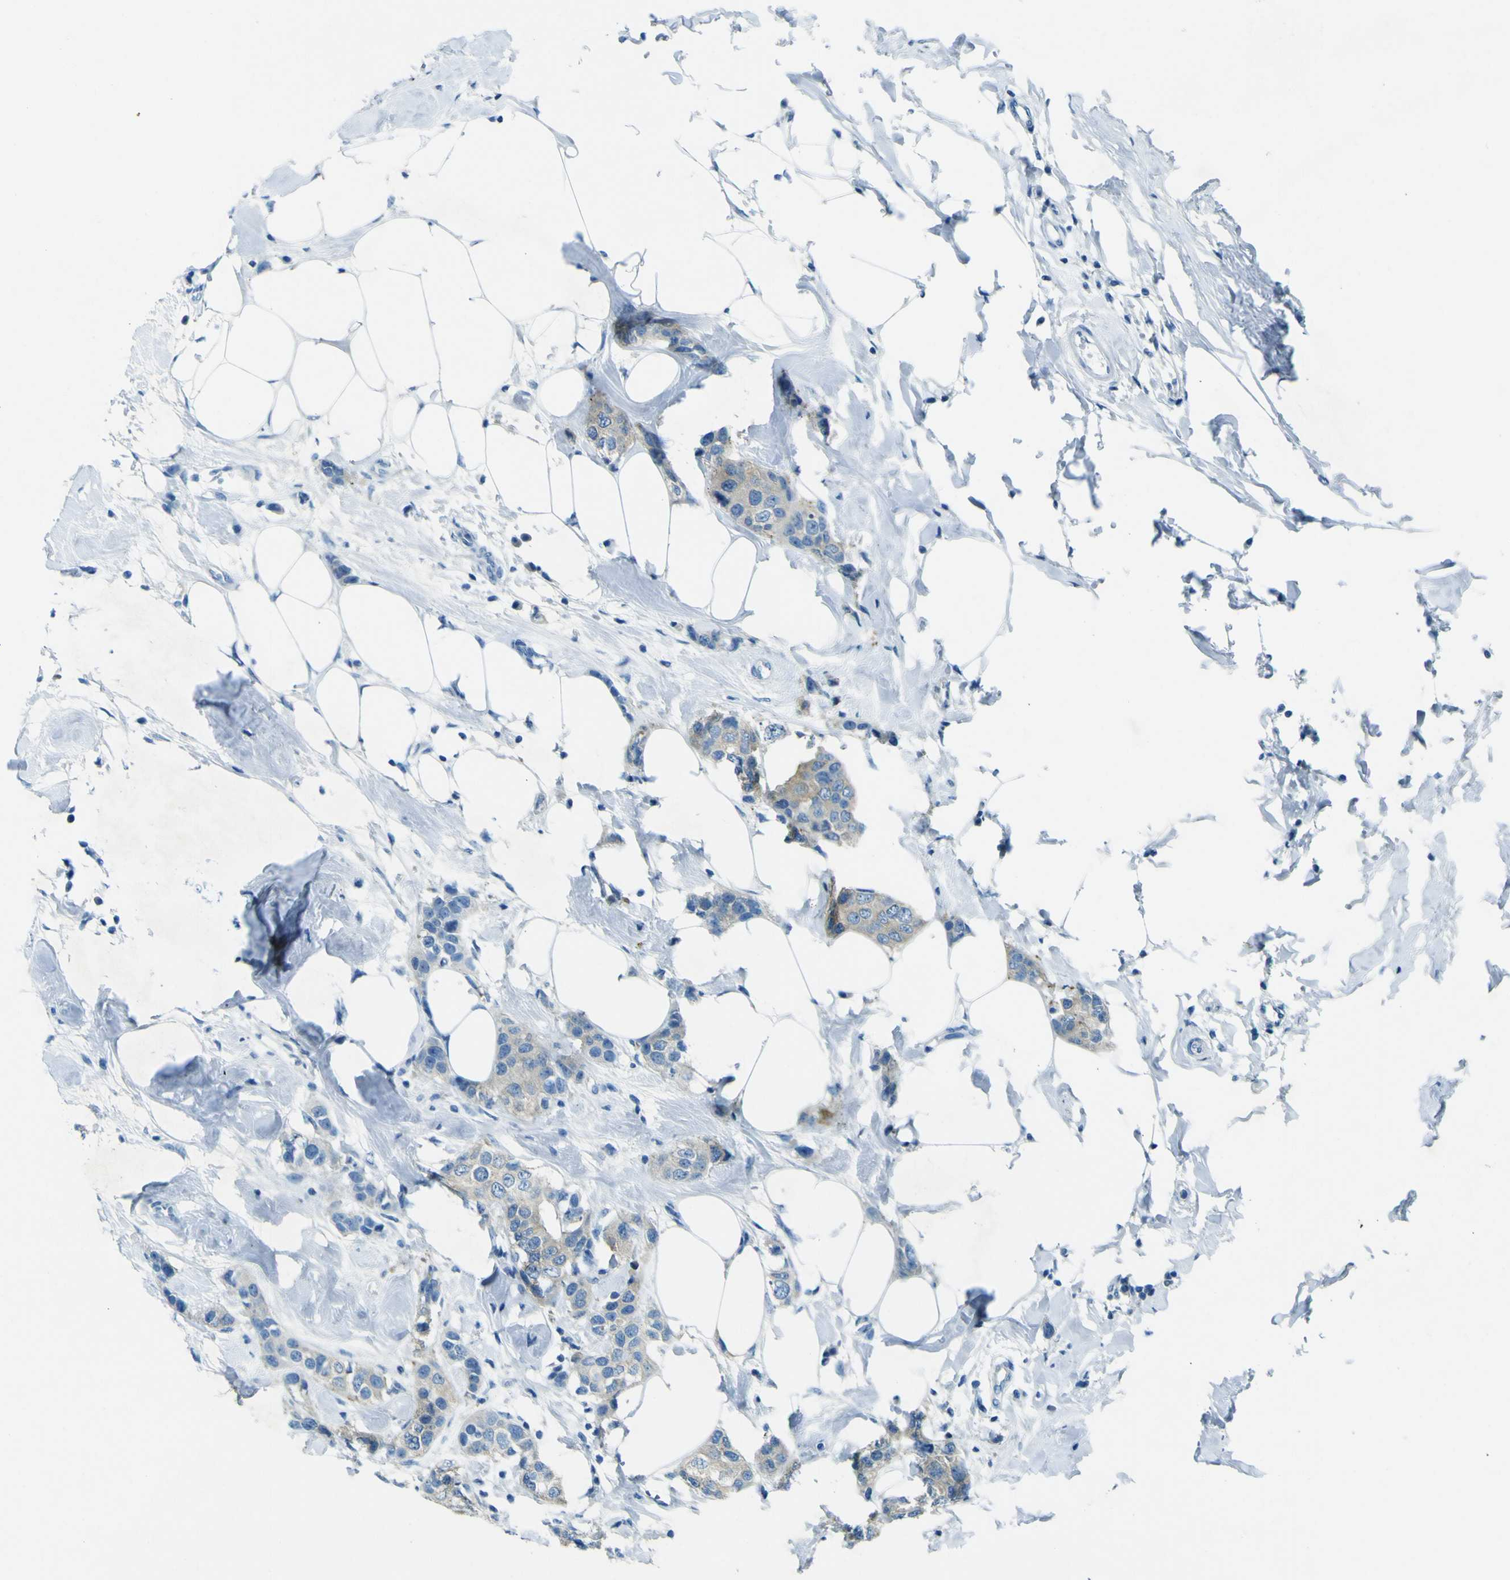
{"staining": {"intensity": "moderate", "quantity": "25%-75%", "location": "cytoplasmic/membranous"}, "tissue": "breast cancer", "cell_type": "Tumor cells", "image_type": "cancer", "snomed": [{"axis": "morphology", "description": "Normal tissue, NOS"}, {"axis": "morphology", "description": "Duct carcinoma"}, {"axis": "topography", "description": "Breast"}], "caption": "Immunohistochemical staining of human breast cancer reveals medium levels of moderate cytoplasmic/membranous expression in about 25%-75% of tumor cells.", "gene": "SORCS1", "patient": {"sex": "female", "age": 50}}